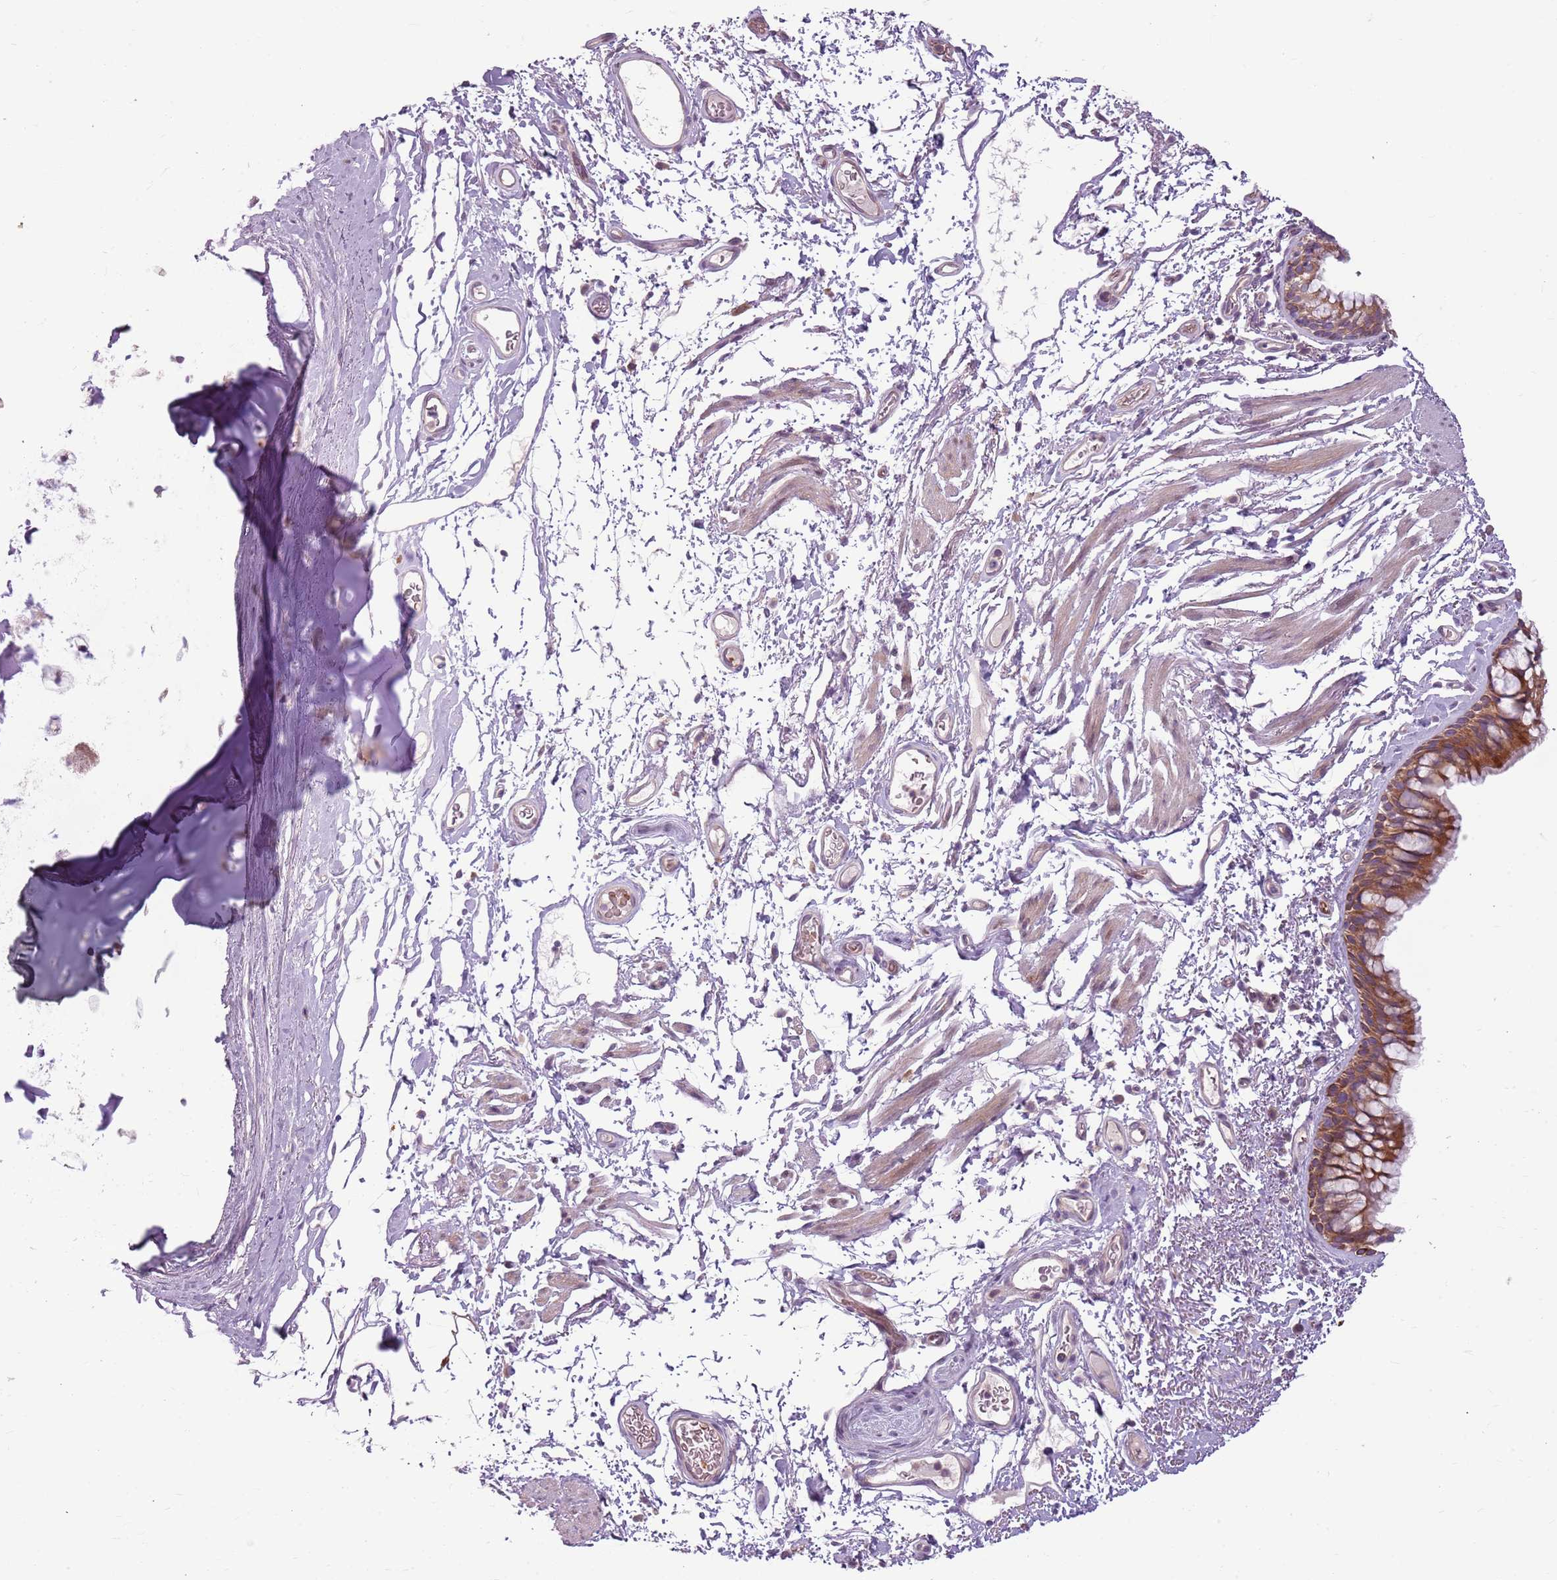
{"staining": {"intensity": "strong", "quantity": ">75%", "location": "cytoplasmic/membranous"}, "tissue": "bronchus", "cell_type": "Respiratory epithelial cells", "image_type": "normal", "snomed": [{"axis": "morphology", "description": "Normal tissue, NOS"}, {"axis": "topography", "description": "Cartilage tissue"}, {"axis": "topography", "description": "Bronchus"}], "caption": "A brown stain highlights strong cytoplasmic/membranous positivity of a protein in respiratory epithelial cells of unremarkable bronchus. (IHC, brightfield microscopy, high magnification).", "gene": "HSPA14", "patient": {"sex": "female", "age": 73}}